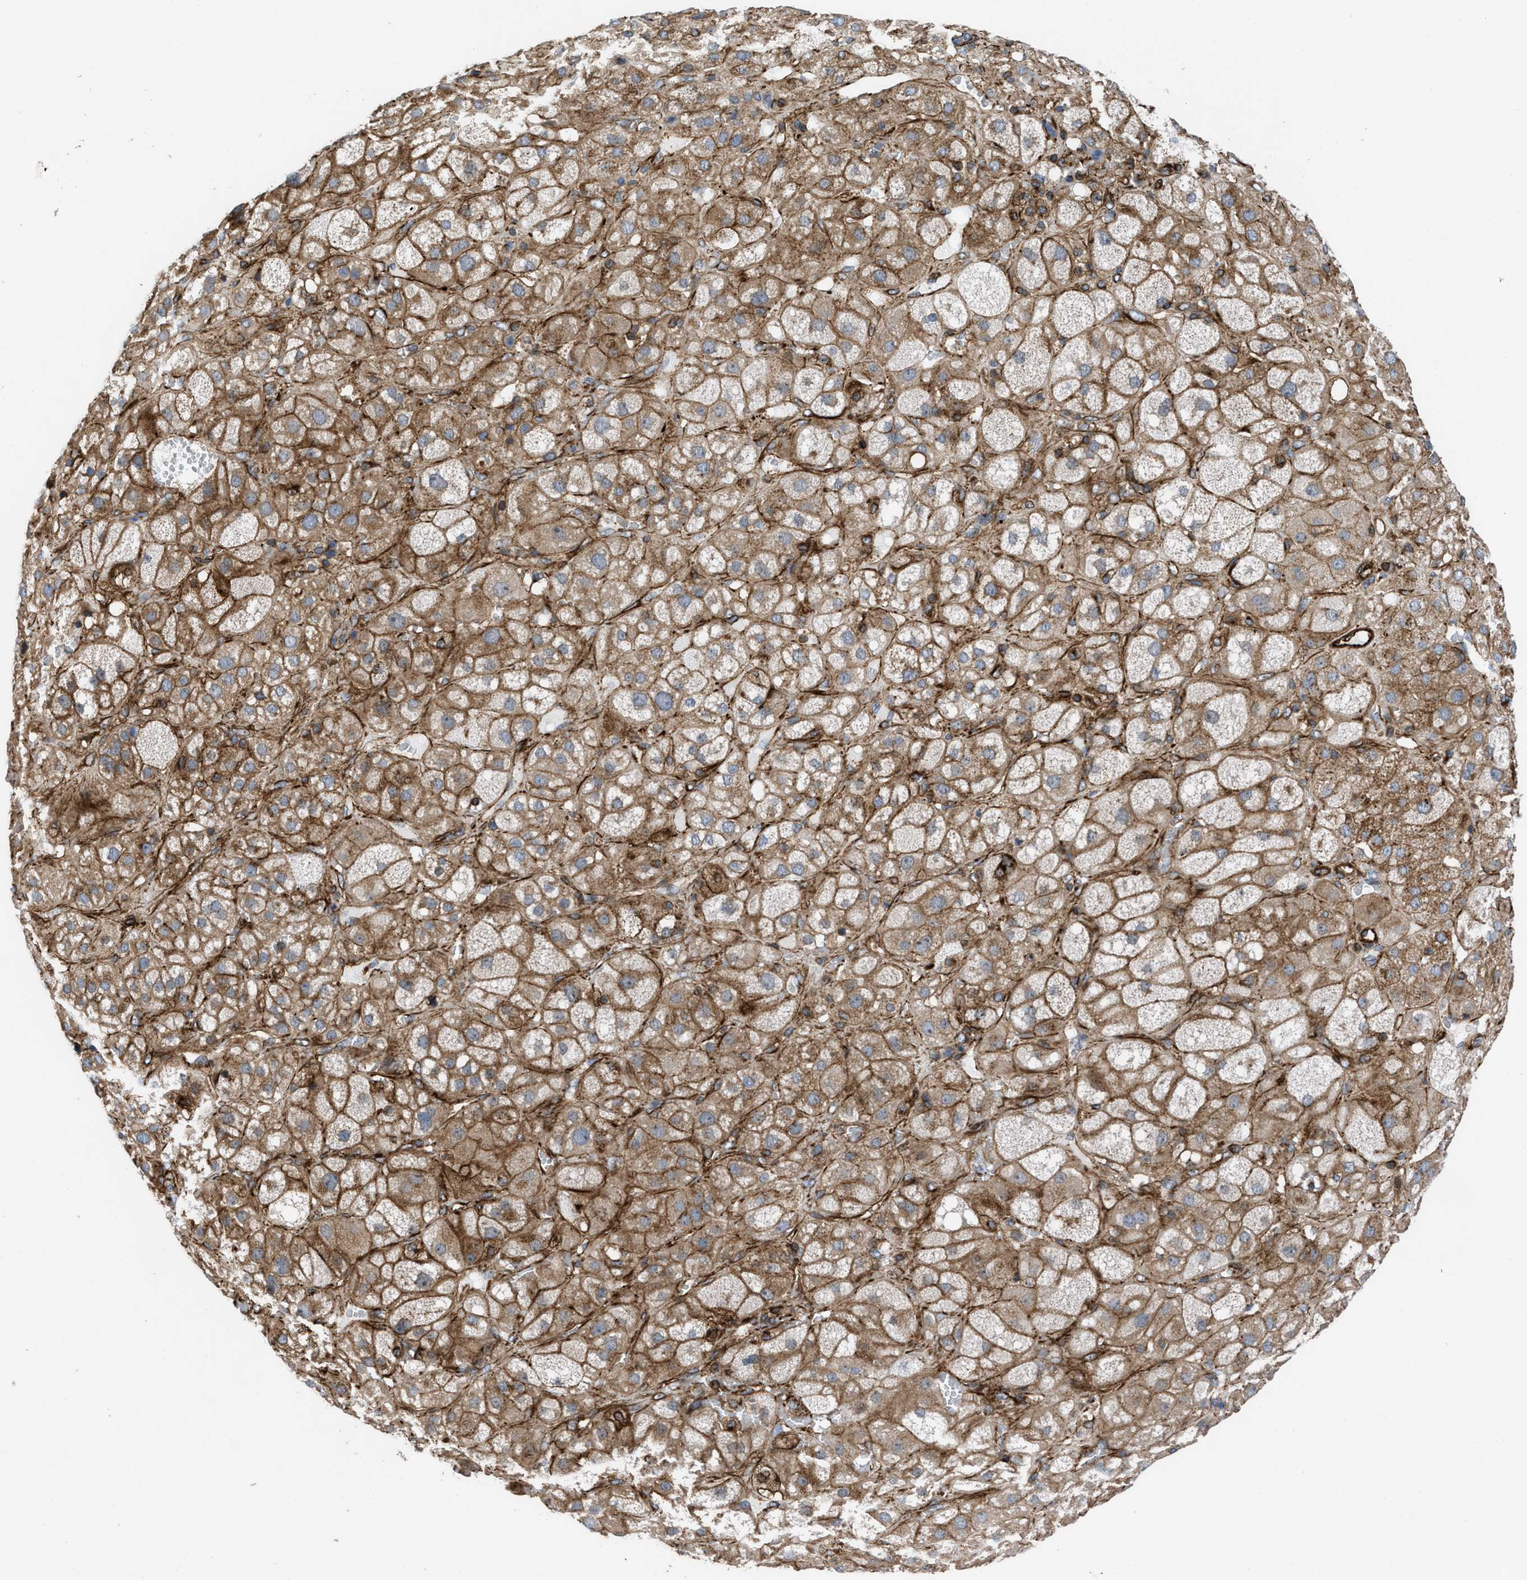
{"staining": {"intensity": "moderate", "quantity": ">75%", "location": "cytoplasmic/membranous"}, "tissue": "adrenal gland", "cell_type": "Glandular cells", "image_type": "normal", "snomed": [{"axis": "morphology", "description": "Normal tissue, NOS"}, {"axis": "topography", "description": "Adrenal gland"}], "caption": "IHC photomicrograph of unremarkable adrenal gland: adrenal gland stained using IHC shows medium levels of moderate protein expression localized specifically in the cytoplasmic/membranous of glandular cells, appearing as a cytoplasmic/membranous brown color.", "gene": "PTPRE", "patient": {"sex": "female", "age": 47}}